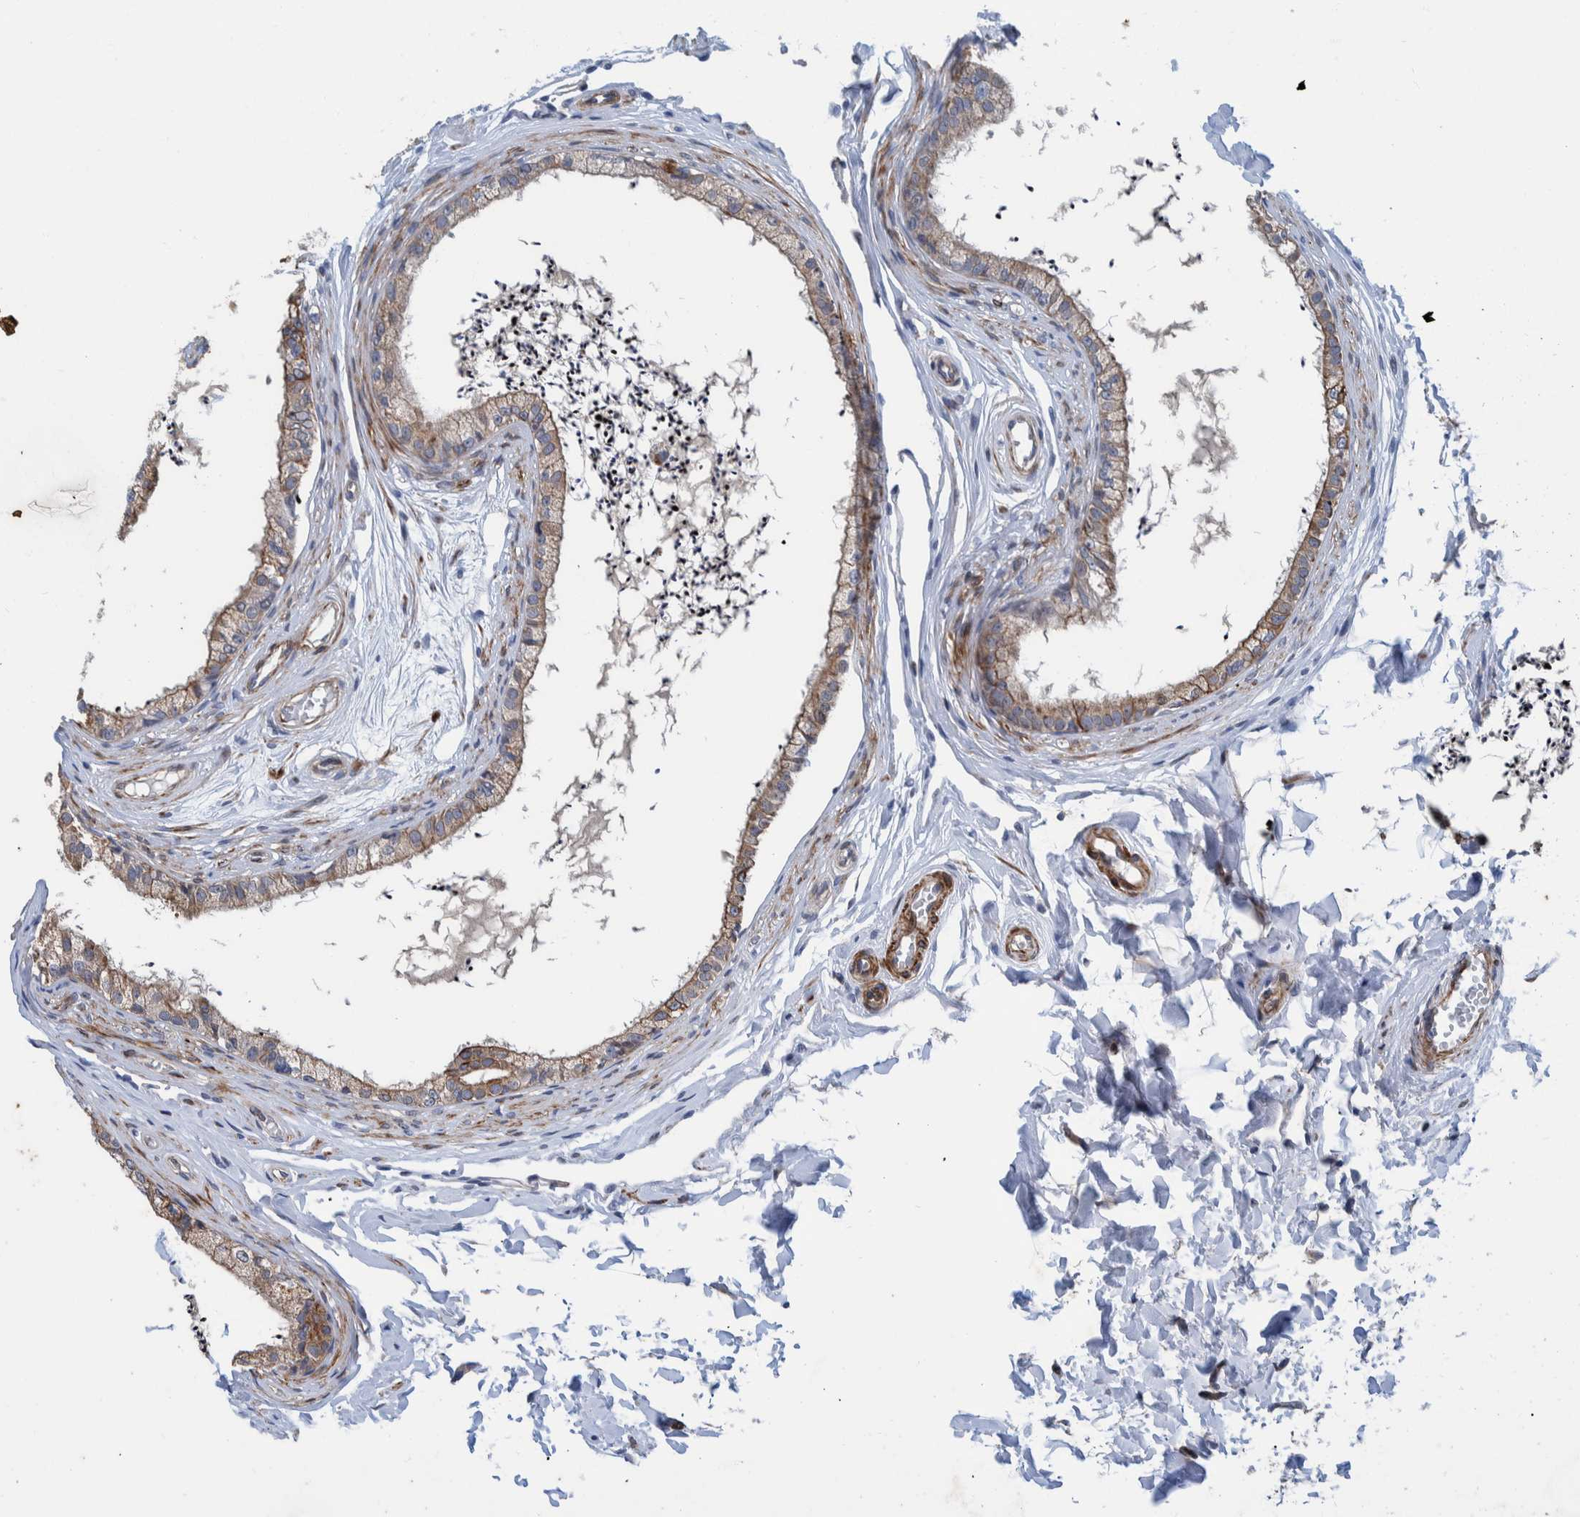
{"staining": {"intensity": "moderate", "quantity": "<25%", "location": "cytoplasmic/membranous"}, "tissue": "epididymis", "cell_type": "Glandular cells", "image_type": "normal", "snomed": [{"axis": "morphology", "description": "Normal tissue, NOS"}, {"axis": "topography", "description": "Epididymis"}], "caption": "Immunohistochemistry (IHC) of unremarkable epididymis displays low levels of moderate cytoplasmic/membranous staining in approximately <25% of glandular cells.", "gene": "MKS1", "patient": {"sex": "male", "age": 56}}